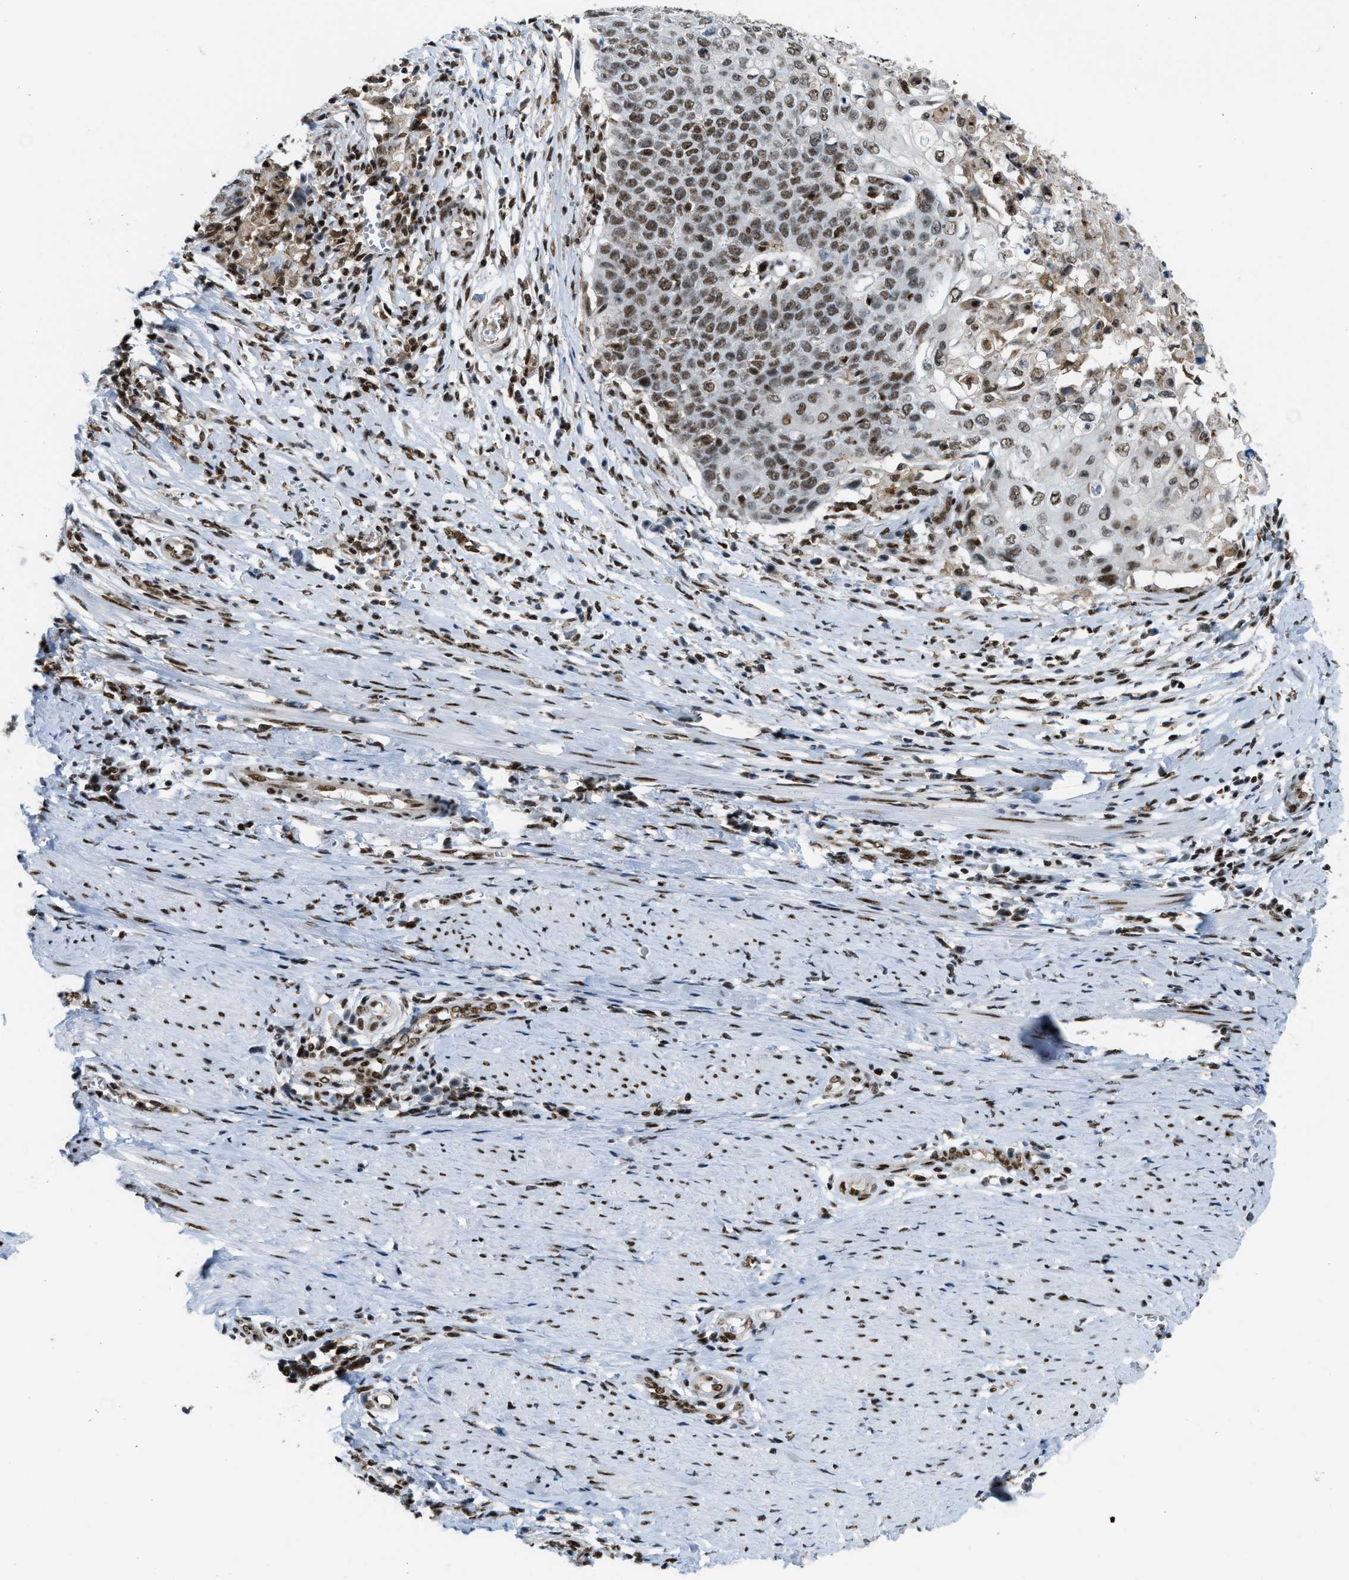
{"staining": {"intensity": "weak", "quantity": ">75%", "location": "nuclear"}, "tissue": "cervical cancer", "cell_type": "Tumor cells", "image_type": "cancer", "snomed": [{"axis": "morphology", "description": "Squamous cell carcinoma, NOS"}, {"axis": "topography", "description": "Cervix"}], "caption": "Tumor cells reveal weak nuclear expression in about >75% of cells in cervical cancer.", "gene": "NUMA1", "patient": {"sex": "female", "age": 39}}